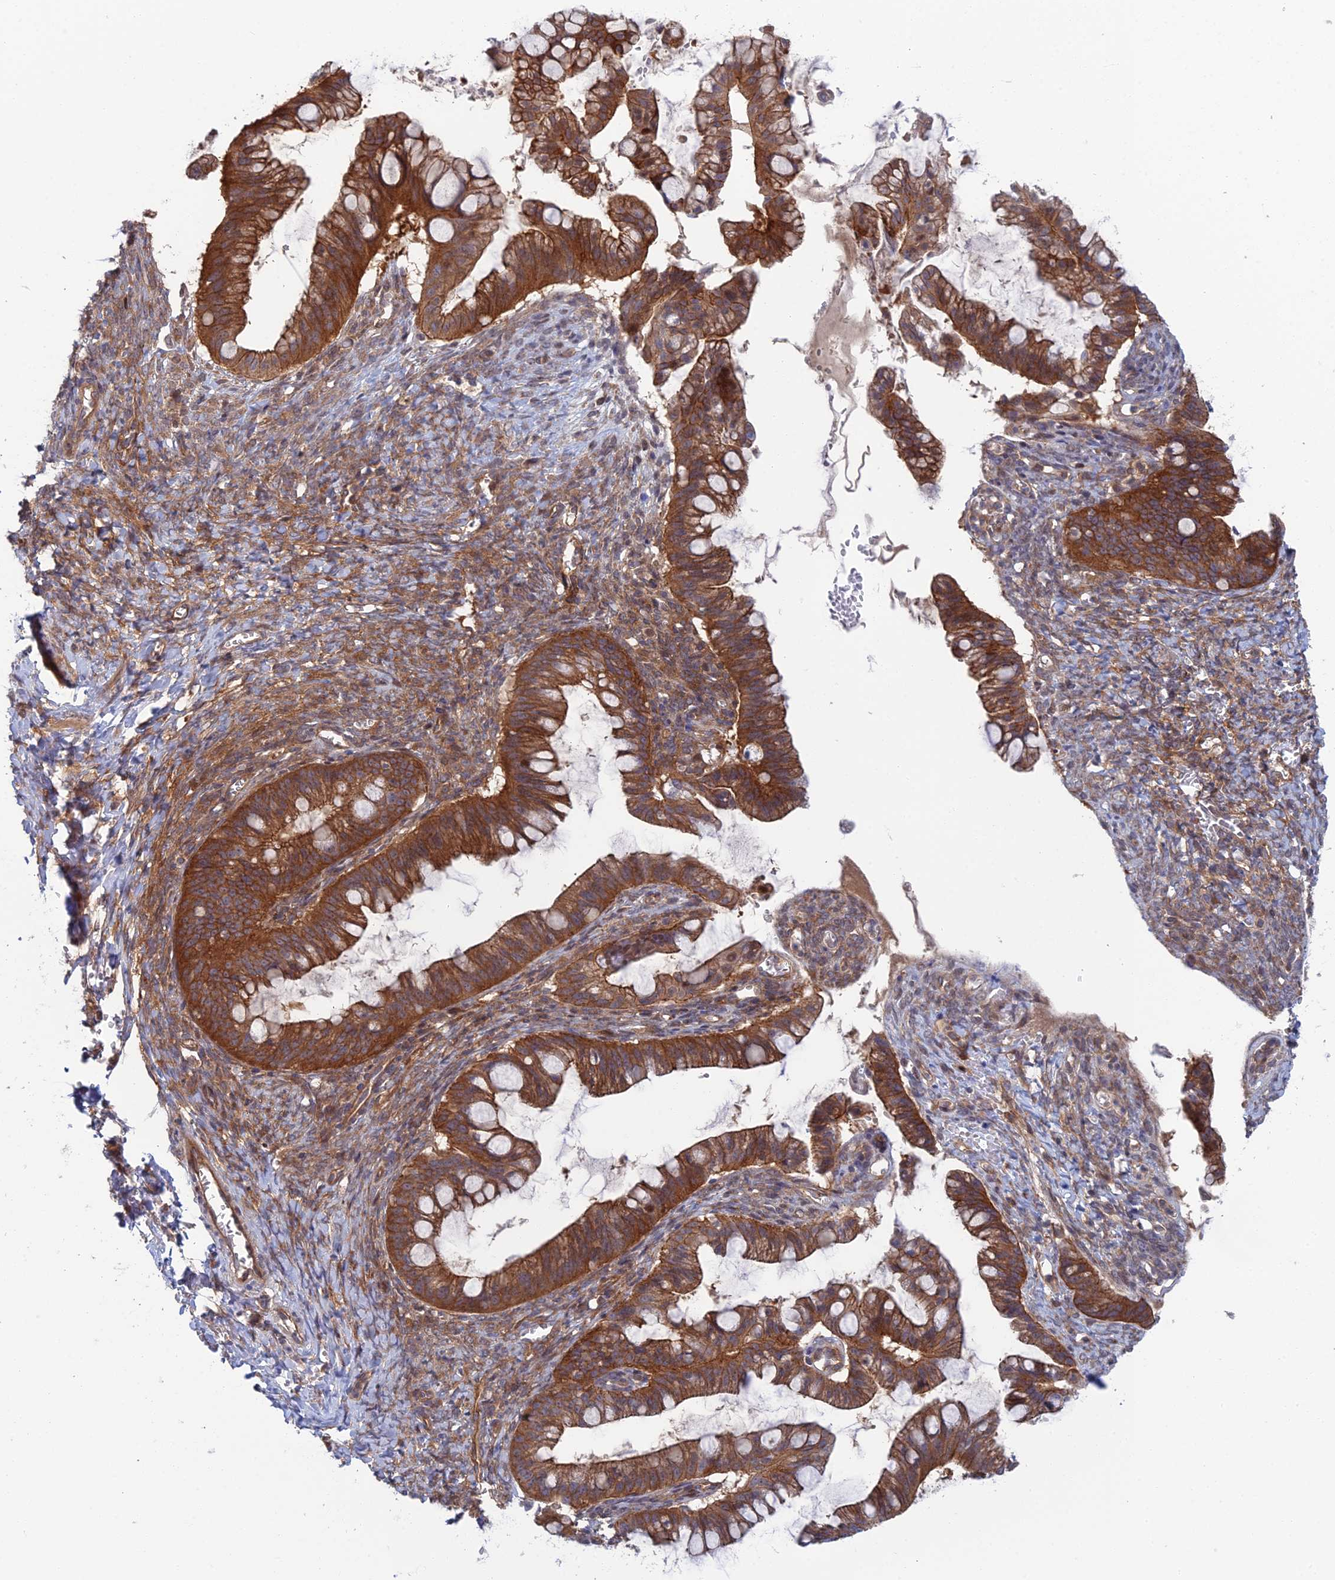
{"staining": {"intensity": "strong", "quantity": ">75%", "location": "cytoplasmic/membranous"}, "tissue": "ovarian cancer", "cell_type": "Tumor cells", "image_type": "cancer", "snomed": [{"axis": "morphology", "description": "Cystadenocarcinoma, mucinous, NOS"}, {"axis": "topography", "description": "Ovary"}], "caption": "Brown immunohistochemical staining in ovarian cancer shows strong cytoplasmic/membranous positivity in about >75% of tumor cells.", "gene": "ABHD1", "patient": {"sex": "female", "age": 73}}